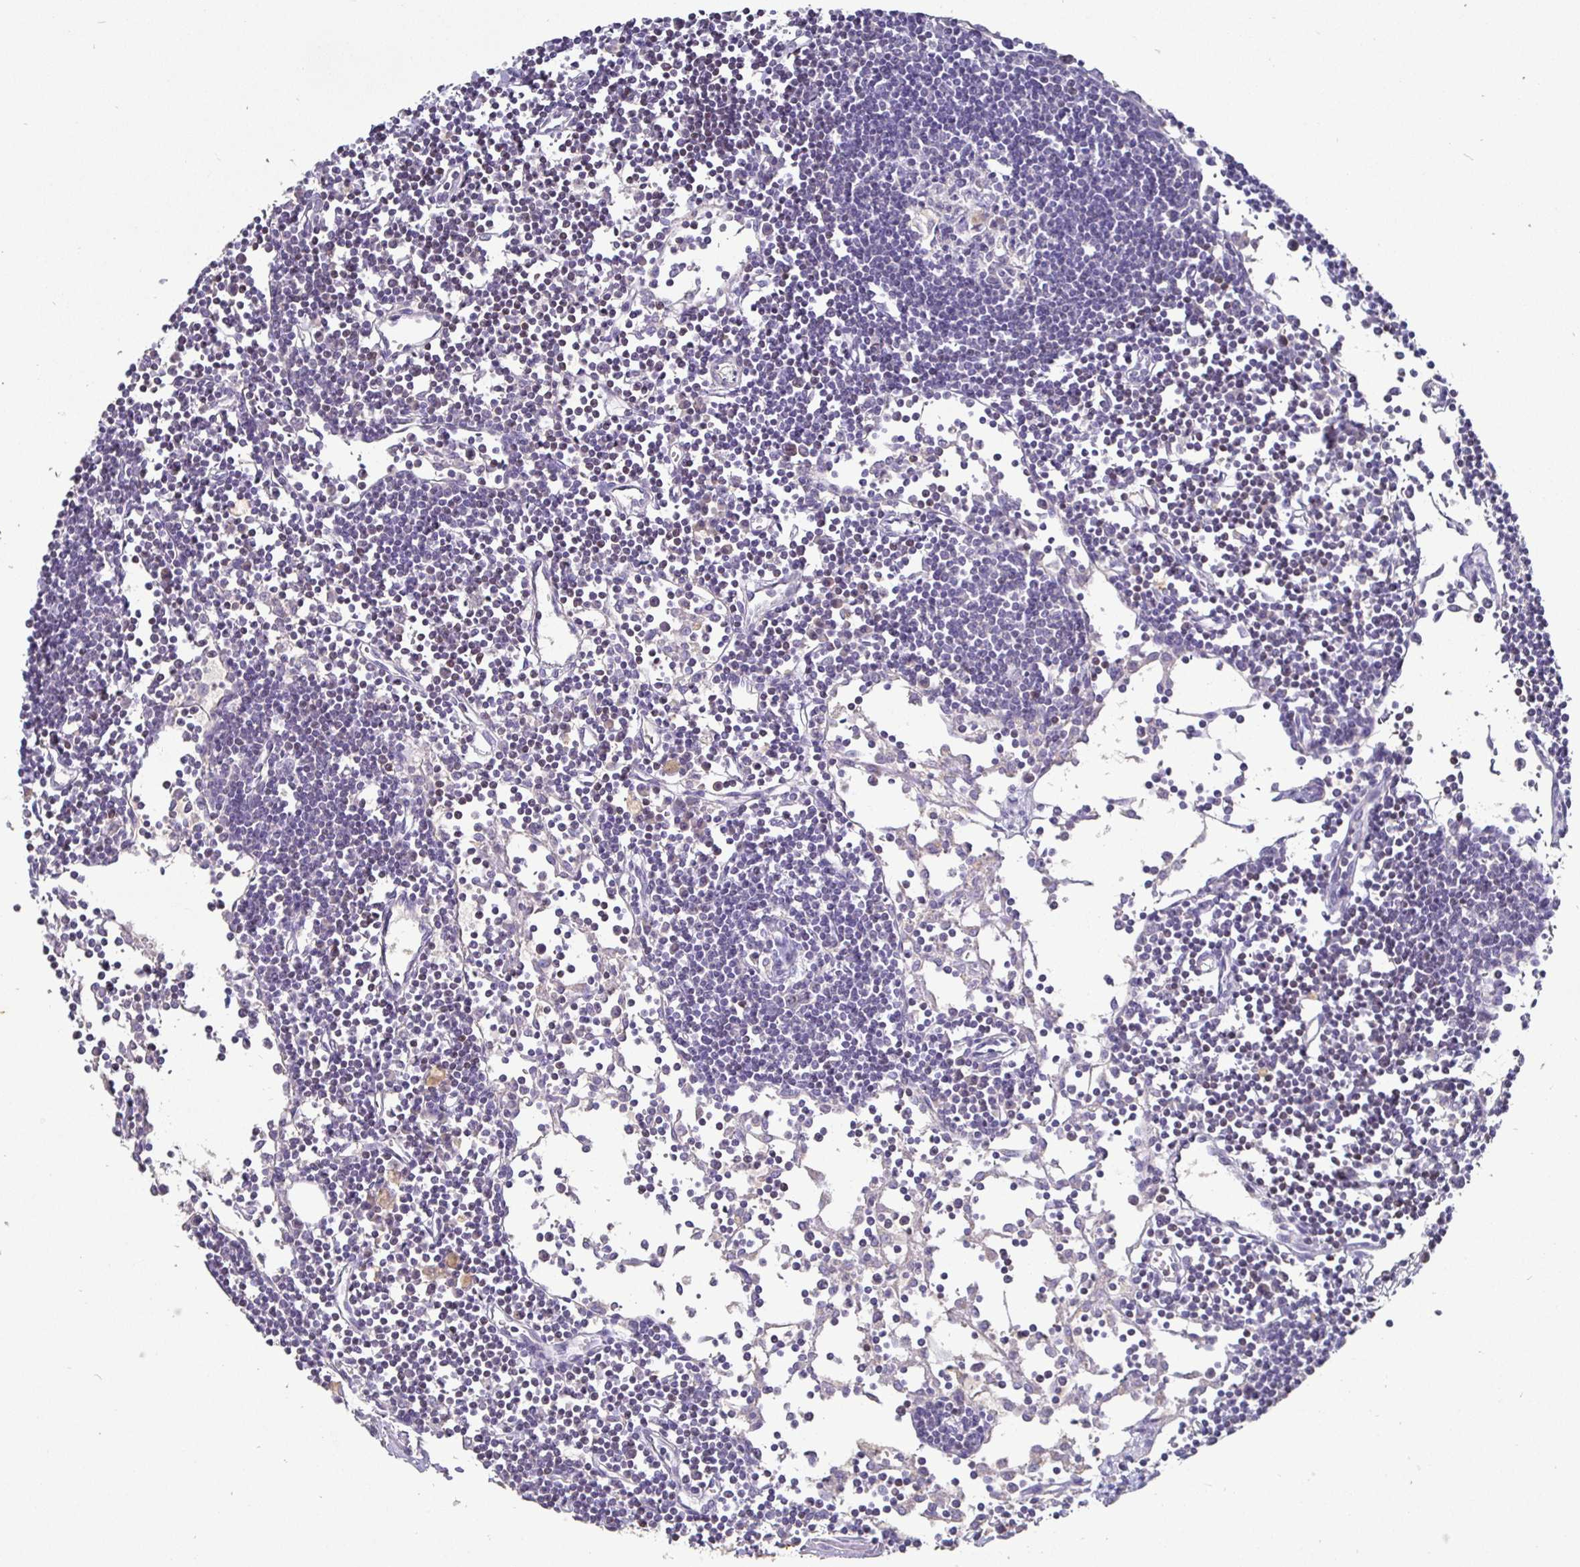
{"staining": {"intensity": "negative", "quantity": "none", "location": "none"}, "tissue": "lymph node", "cell_type": "Germinal center cells", "image_type": "normal", "snomed": [{"axis": "morphology", "description": "Normal tissue, NOS"}, {"axis": "topography", "description": "Lymph node"}], "caption": "Immunohistochemistry (IHC) histopathology image of normal lymph node: lymph node stained with DAB shows no significant protein expression in germinal center cells. (DAB (3,3'-diaminobenzidine) IHC, high magnification).", "gene": "SHISA4", "patient": {"sex": "female", "age": 65}}